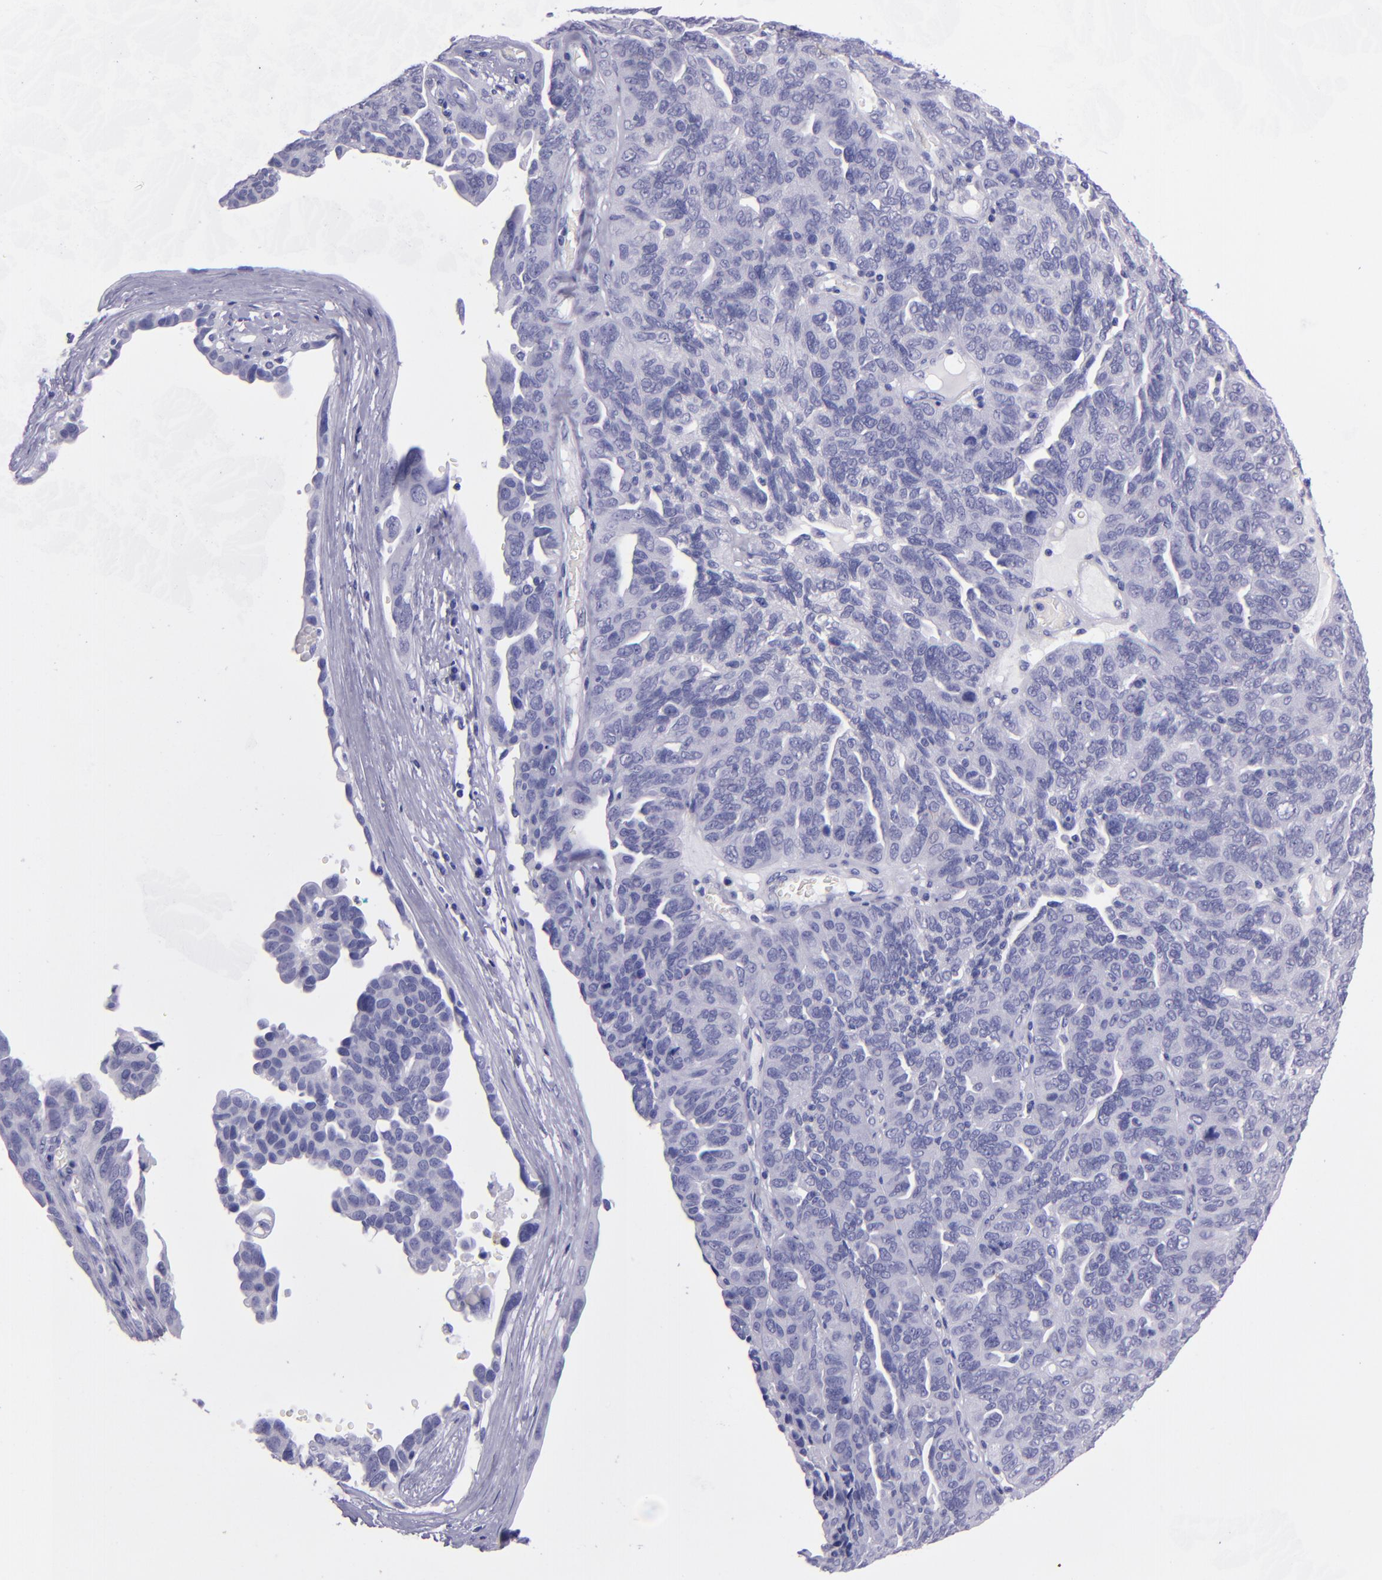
{"staining": {"intensity": "negative", "quantity": "none", "location": "none"}, "tissue": "ovarian cancer", "cell_type": "Tumor cells", "image_type": "cancer", "snomed": [{"axis": "morphology", "description": "Cystadenocarcinoma, serous, NOS"}, {"axis": "topography", "description": "Ovary"}], "caption": "Immunohistochemical staining of serous cystadenocarcinoma (ovarian) exhibits no significant staining in tumor cells.", "gene": "TNNT3", "patient": {"sex": "female", "age": 64}}